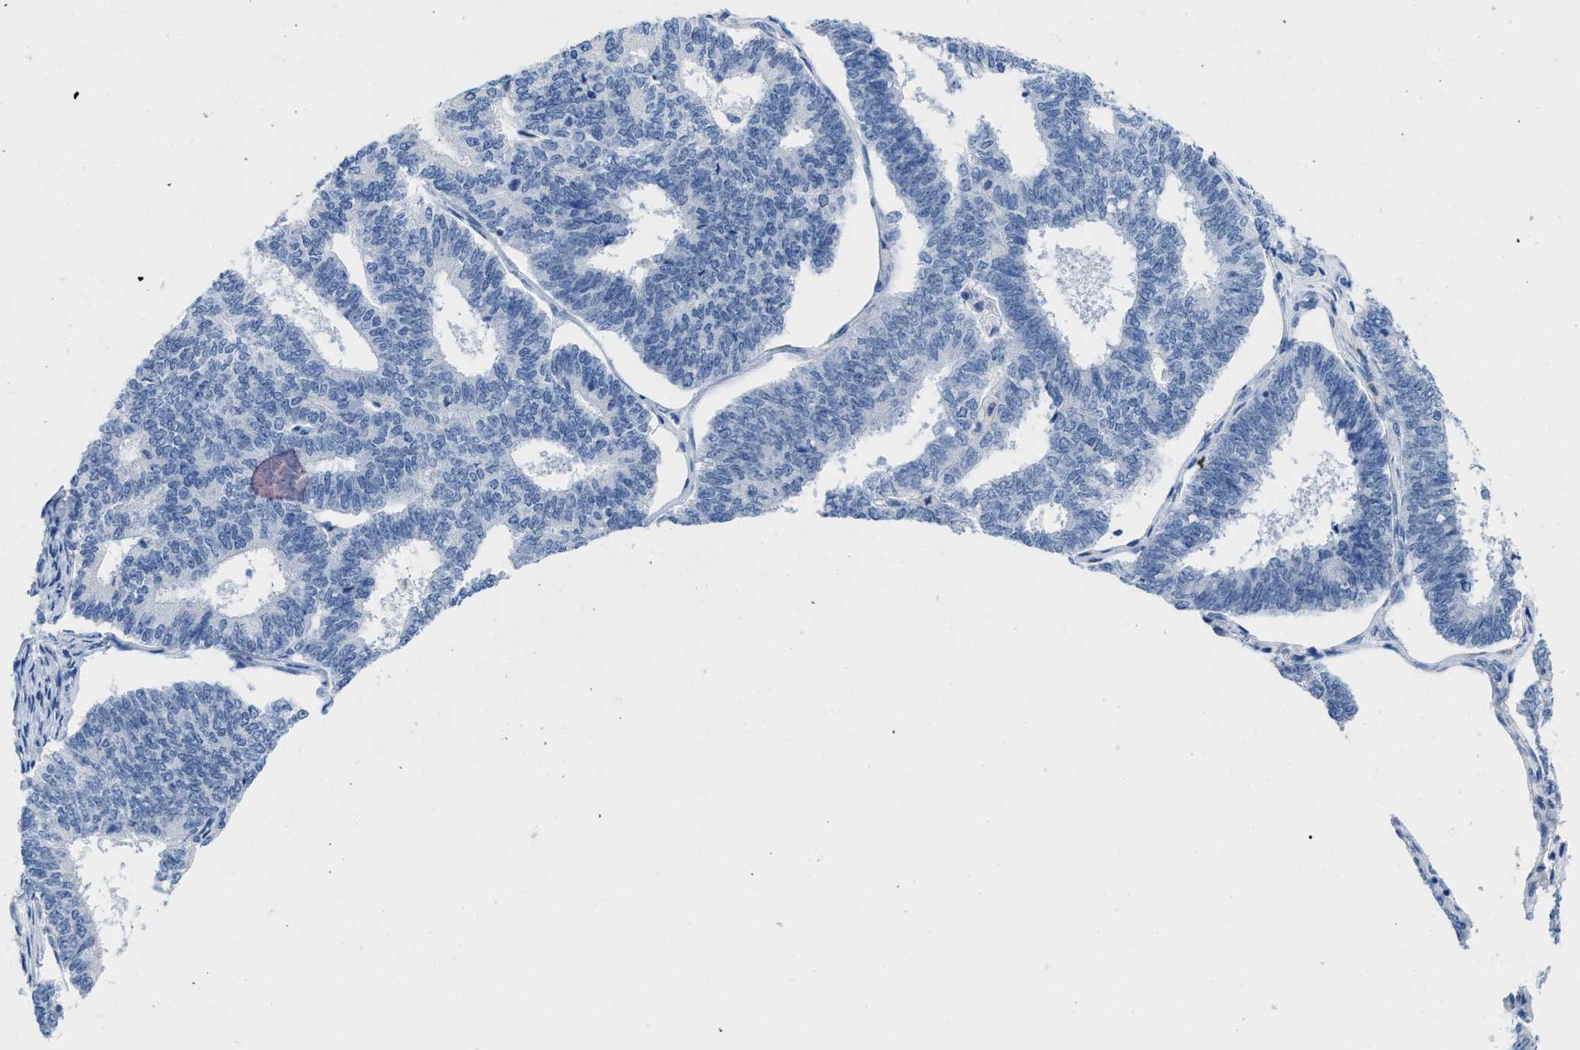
{"staining": {"intensity": "negative", "quantity": "none", "location": "none"}, "tissue": "endometrial cancer", "cell_type": "Tumor cells", "image_type": "cancer", "snomed": [{"axis": "morphology", "description": "Adenocarcinoma, NOS"}, {"axis": "topography", "description": "Endometrium"}], "caption": "Human endometrial adenocarcinoma stained for a protein using immunohistochemistry displays no positivity in tumor cells.", "gene": "CR1", "patient": {"sex": "female", "age": 70}}